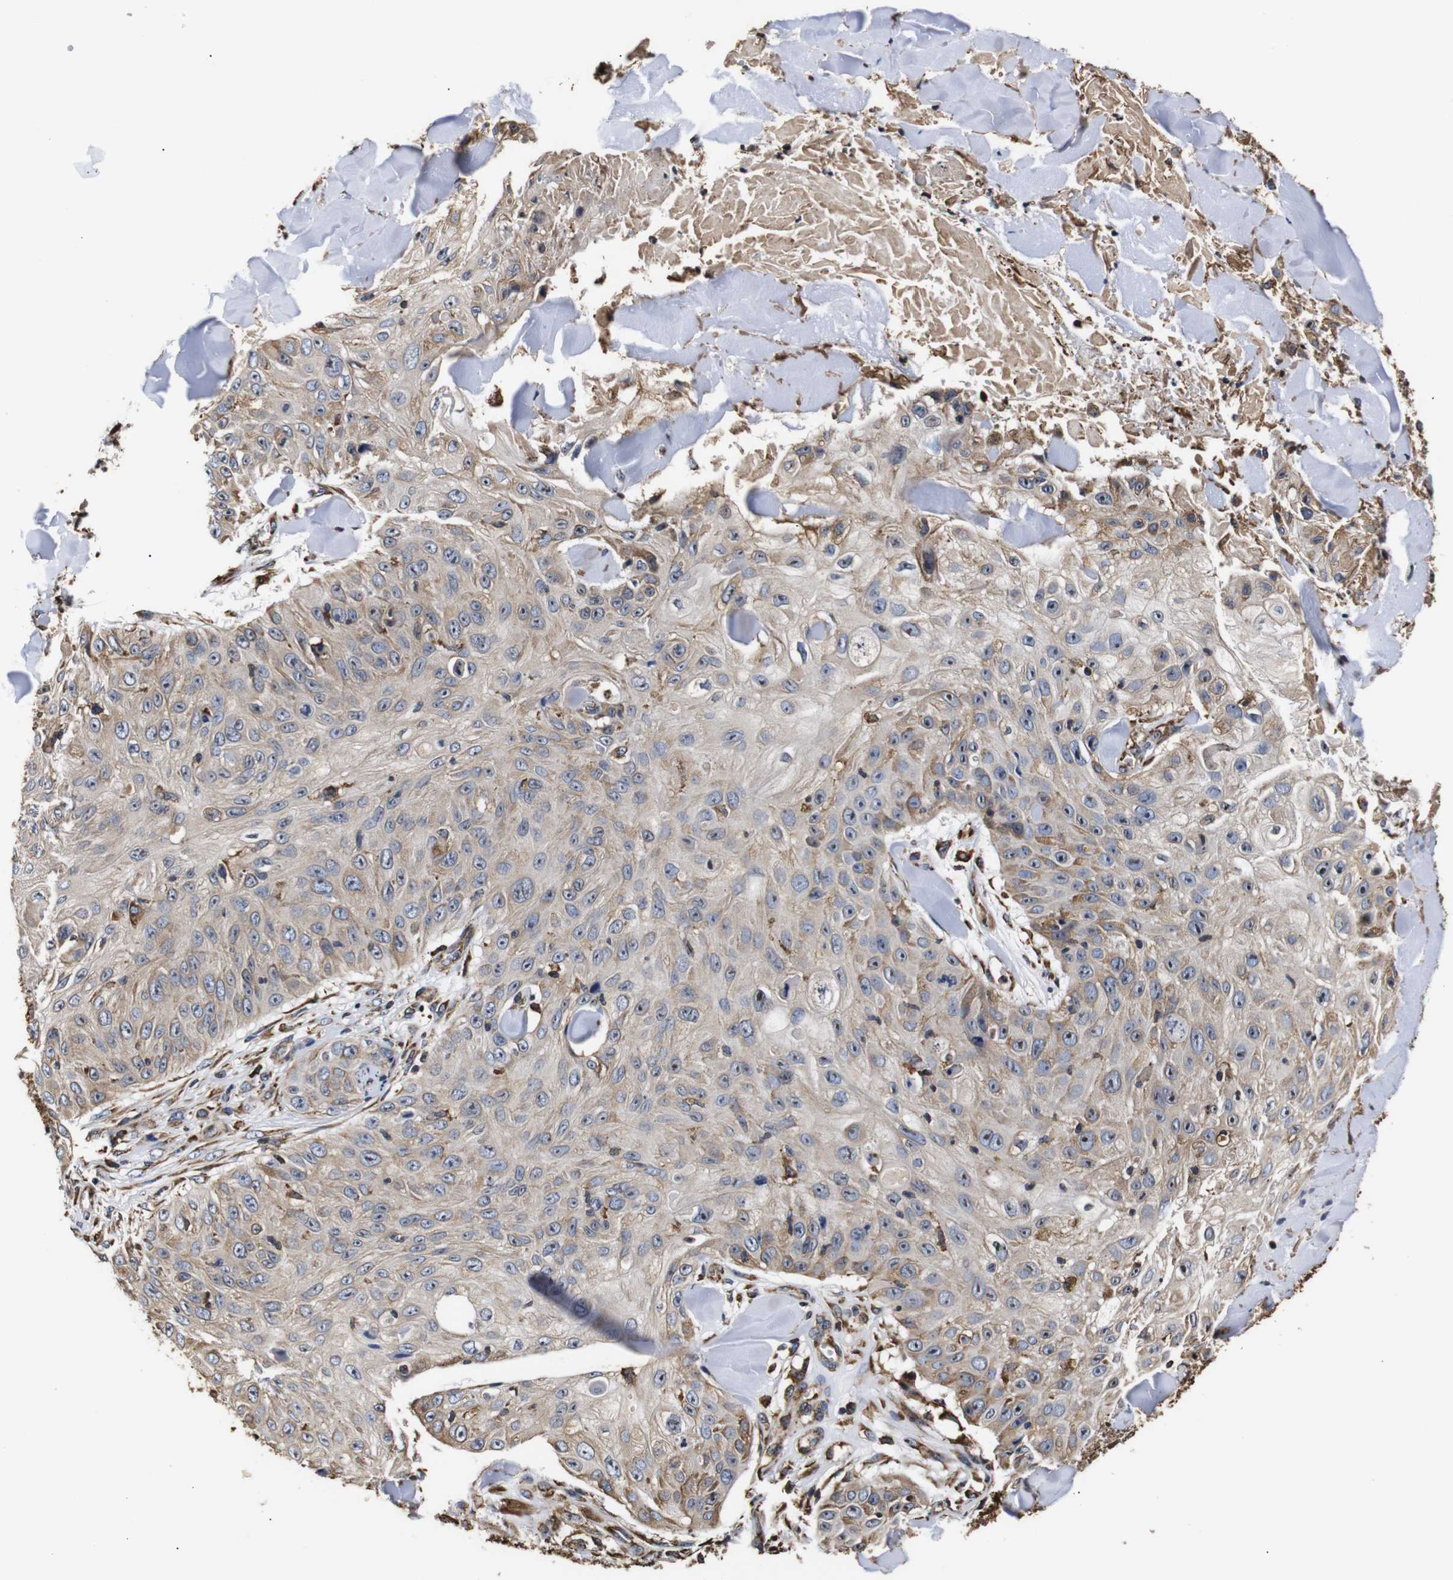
{"staining": {"intensity": "weak", "quantity": ">75%", "location": "cytoplasmic/membranous"}, "tissue": "skin cancer", "cell_type": "Tumor cells", "image_type": "cancer", "snomed": [{"axis": "morphology", "description": "Squamous cell carcinoma, NOS"}, {"axis": "topography", "description": "Skin"}], "caption": "Protein staining exhibits weak cytoplasmic/membranous staining in about >75% of tumor cells in squamous cell carcinoma (skin).", "gene": "HHIP", "patient": {"sex": "male", "age": 86}}